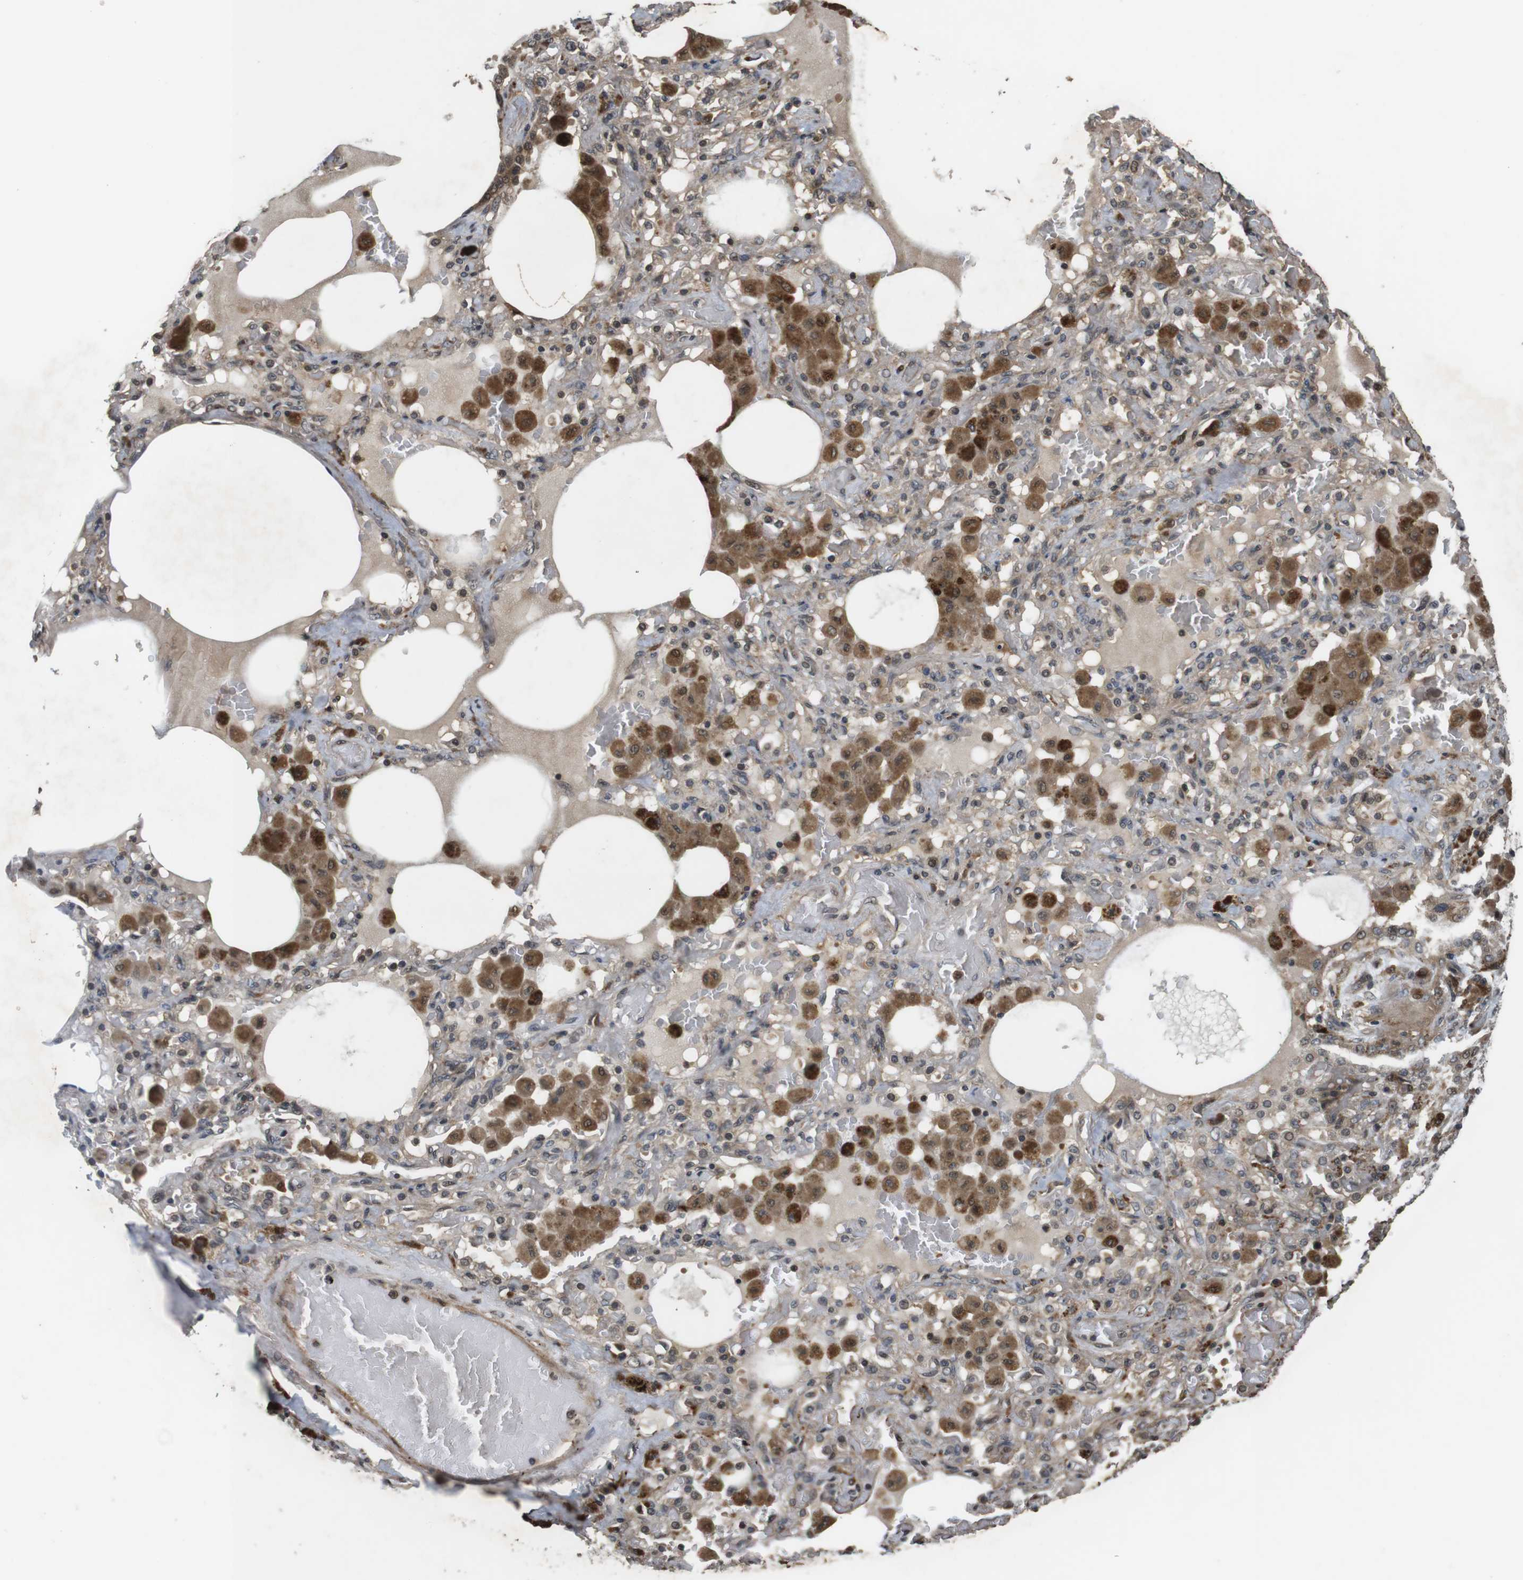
{"staining": {"intensity": "weak", "quantity": "25%-75%", "location": "cytoplasmic/membranous"}, "tissue": "lung cancer", "cell_type": "Tumor cells", "image_type": "cancer", "snomed": [{"axis": "morphology", "description": "Squamous cell carcinoma, NOS"}, {"axis": "topography", "description": "Lung"}], "caption": "Lung cancer was stained to show a protein in brown. There is low levels of weak cytoplasmic/membranous positivity in about 25%-75% of tumor cells. (brown staining indicates protein expression, while blue staining denotes nuclei).", "gene": "FZD10", "patient": {"sex": "female", "age": 47}}